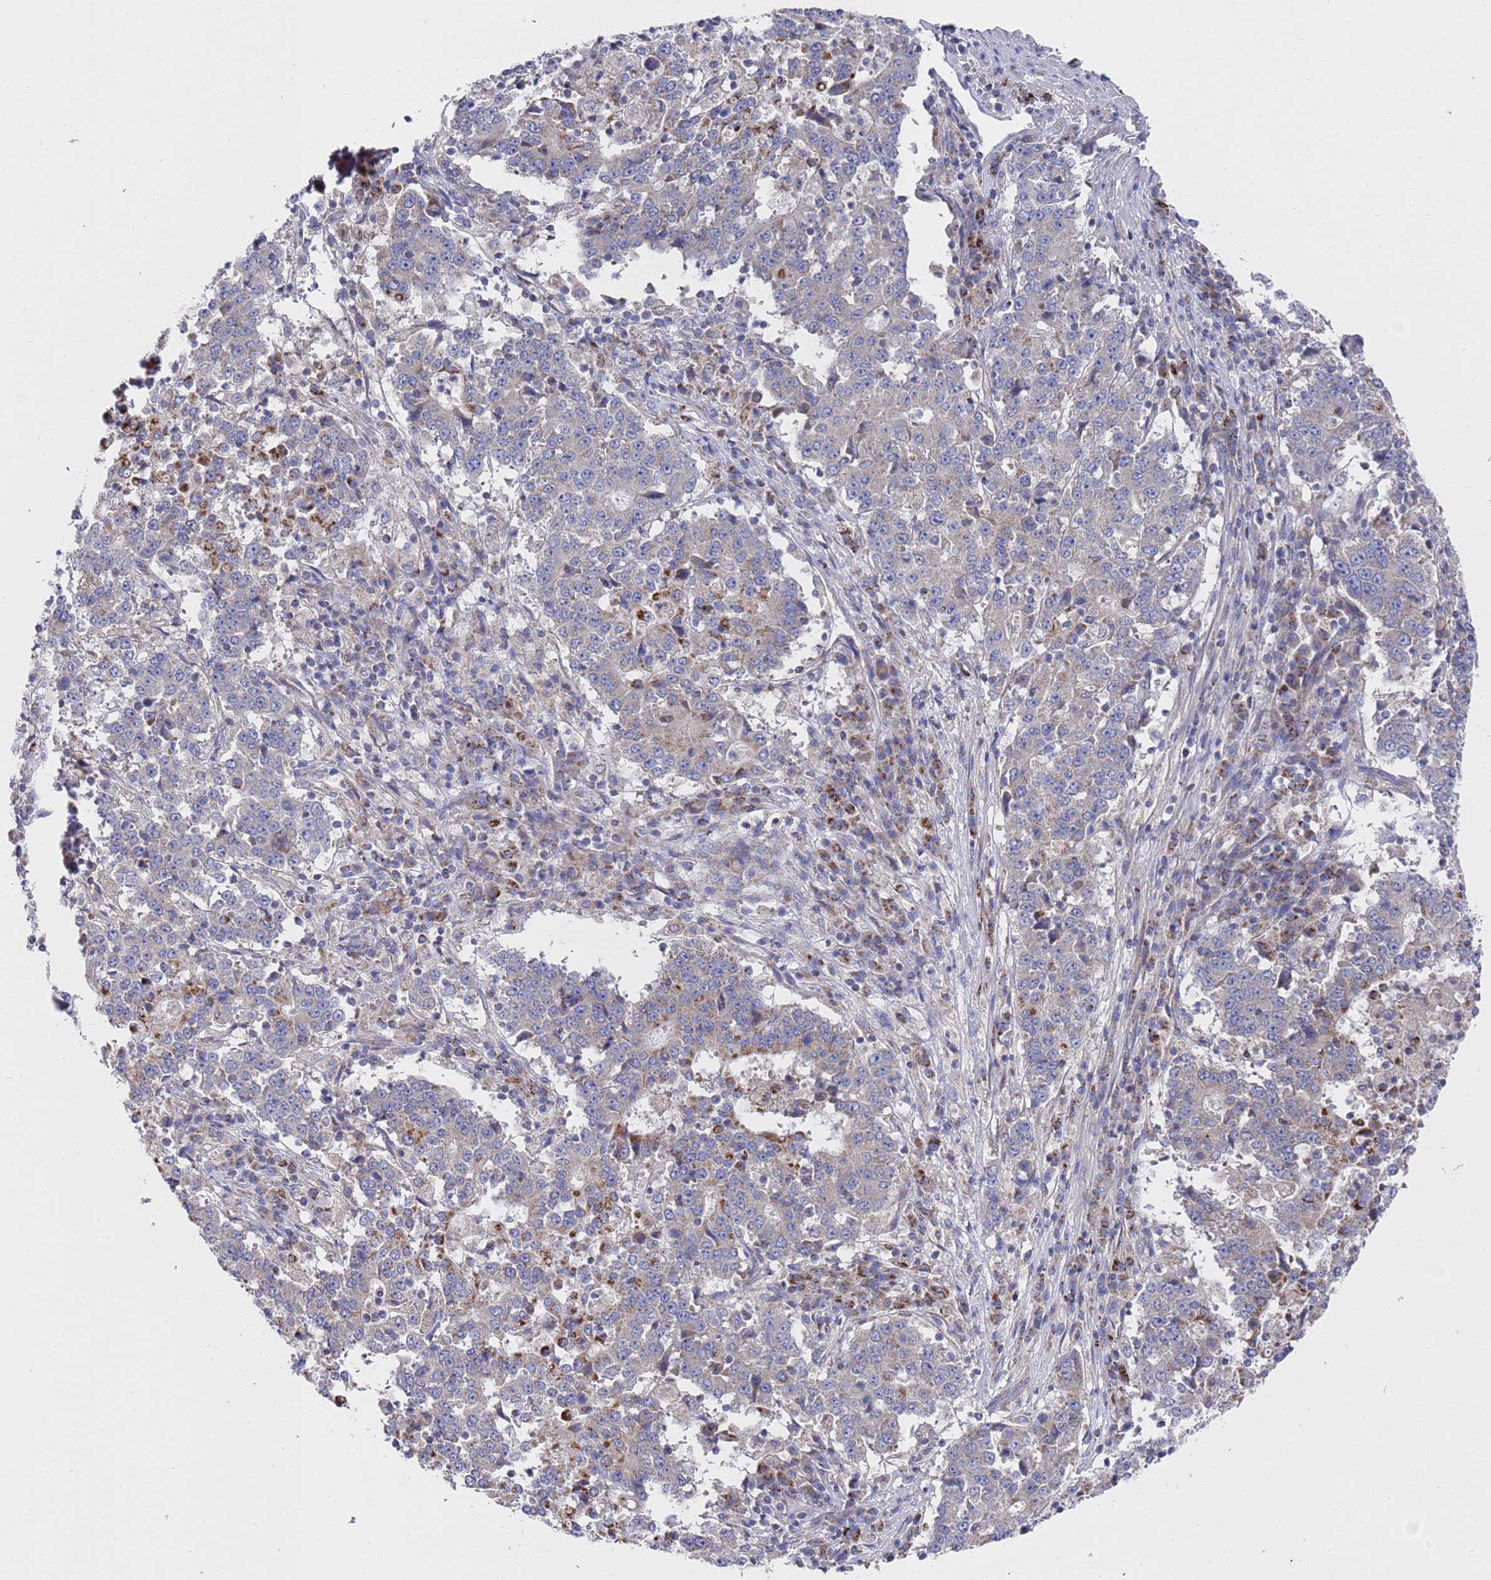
{"staining": {"intensity": "strong", "quantity": "<25%", "location": "cytoplasmic/membranous"}, "tissue": "stomach cancer", "cell_type": "Tumor cells", "image_type": "cancer", "snomed": [{"axis": "morphology", "description": "Adenocarcinoma, NOS"}, {"axis": "topography", "description": "Stomach"}], "caption": "Immunohistochemistry (IHC) (DAB) staining of human adenocarcinoma (stomach) exhibits strong cytoplasmic/membranous protein positivity in about <25% of tumor cells.", "gene": "NPEPPS", "patient": {"sex": "male", "age": 59}}